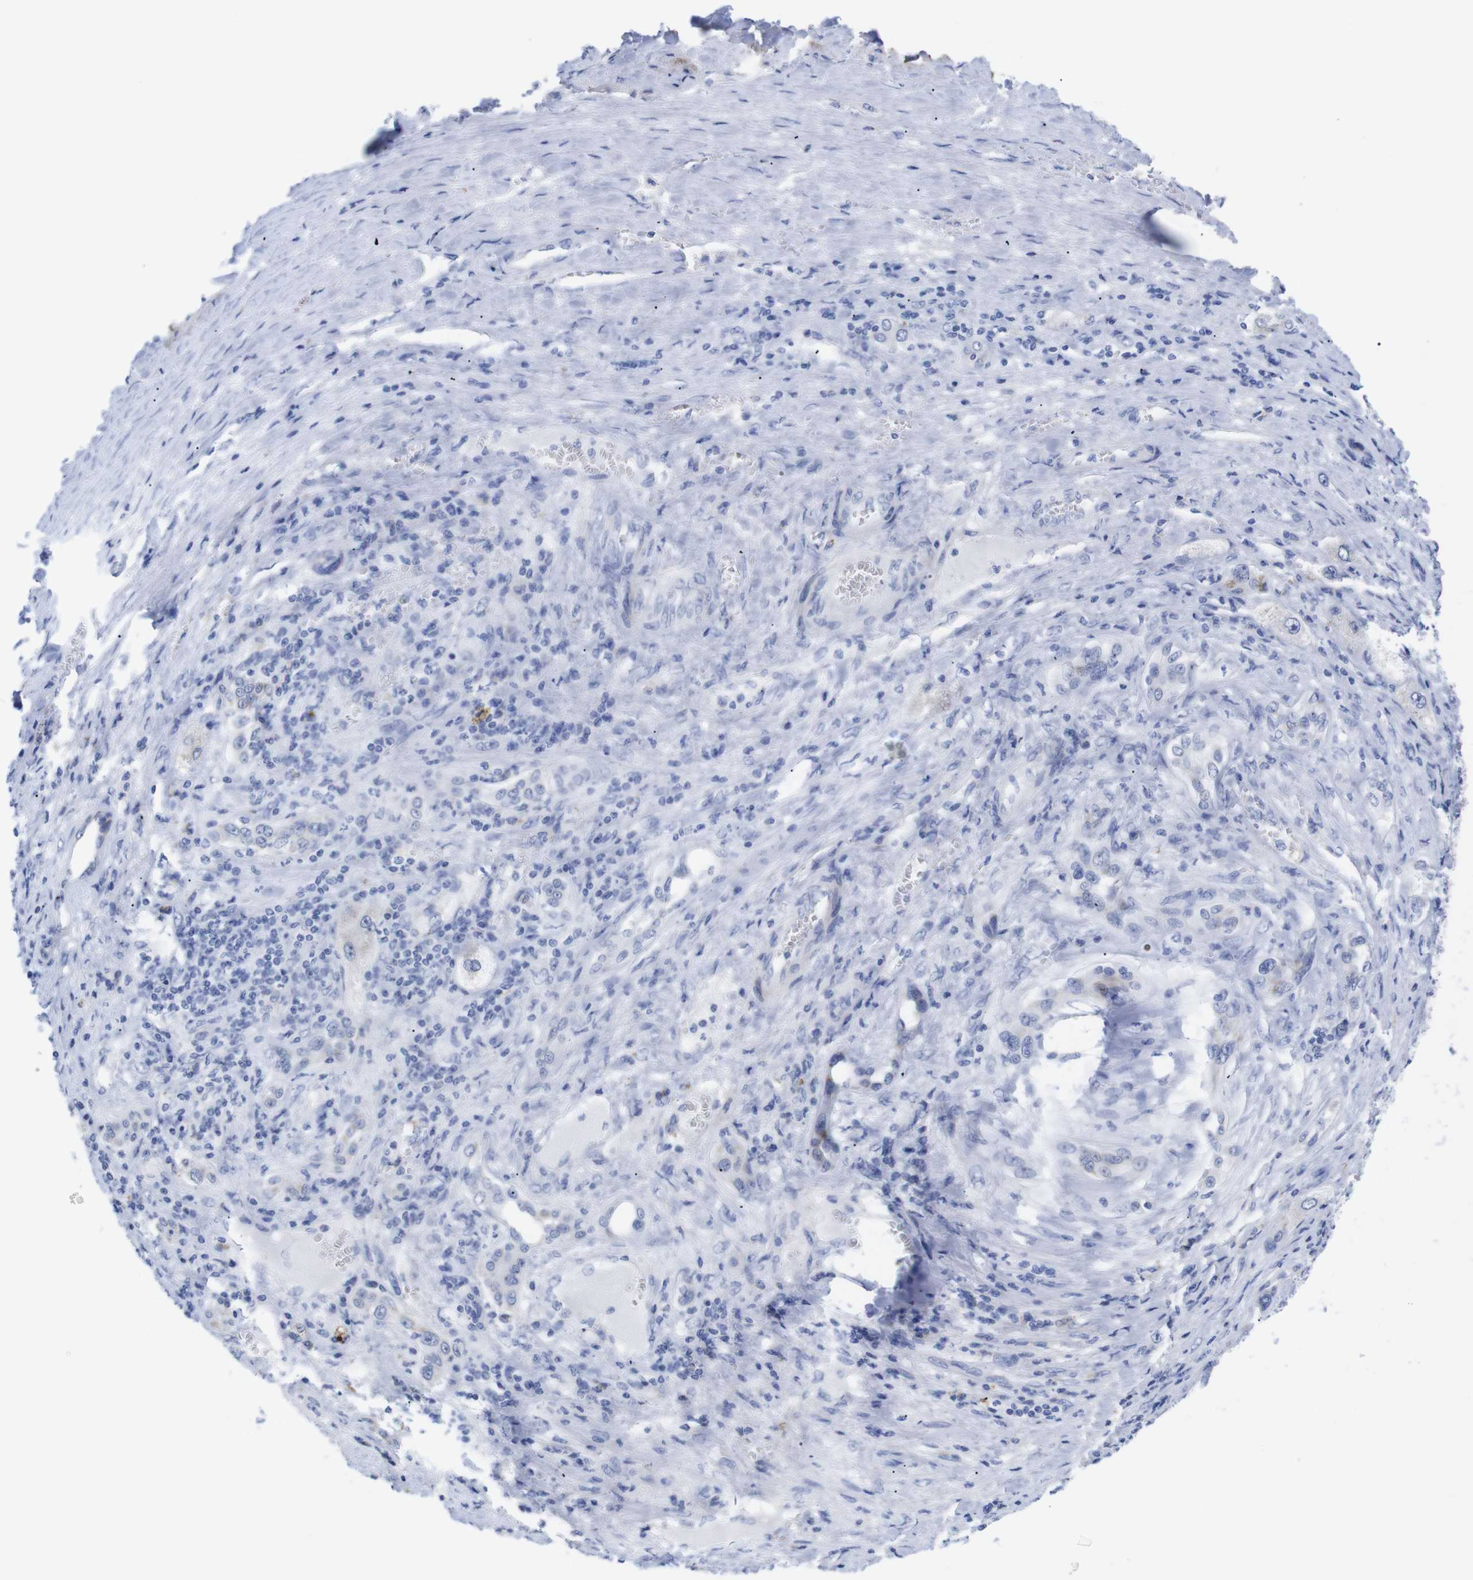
{"staining": {"intensity": "negative", "quantity": "none", "location": "none"}, "tissue": "liver cancer", "cell_type": "Tumor cells", "image_type": "cancer", "snomed": [{"axis": "morphology", "description": "Carcinoma, Hepatocellular, NOS"}, {"axis": "topography", "description": "Liver"}], "caption": "Immunohistochemistry (IHC) of liver hepatocellular carcinoma shows no staining in tumor cells.", "gene": "LRRC55", "patient": {"sex": "female", "age": 73}}